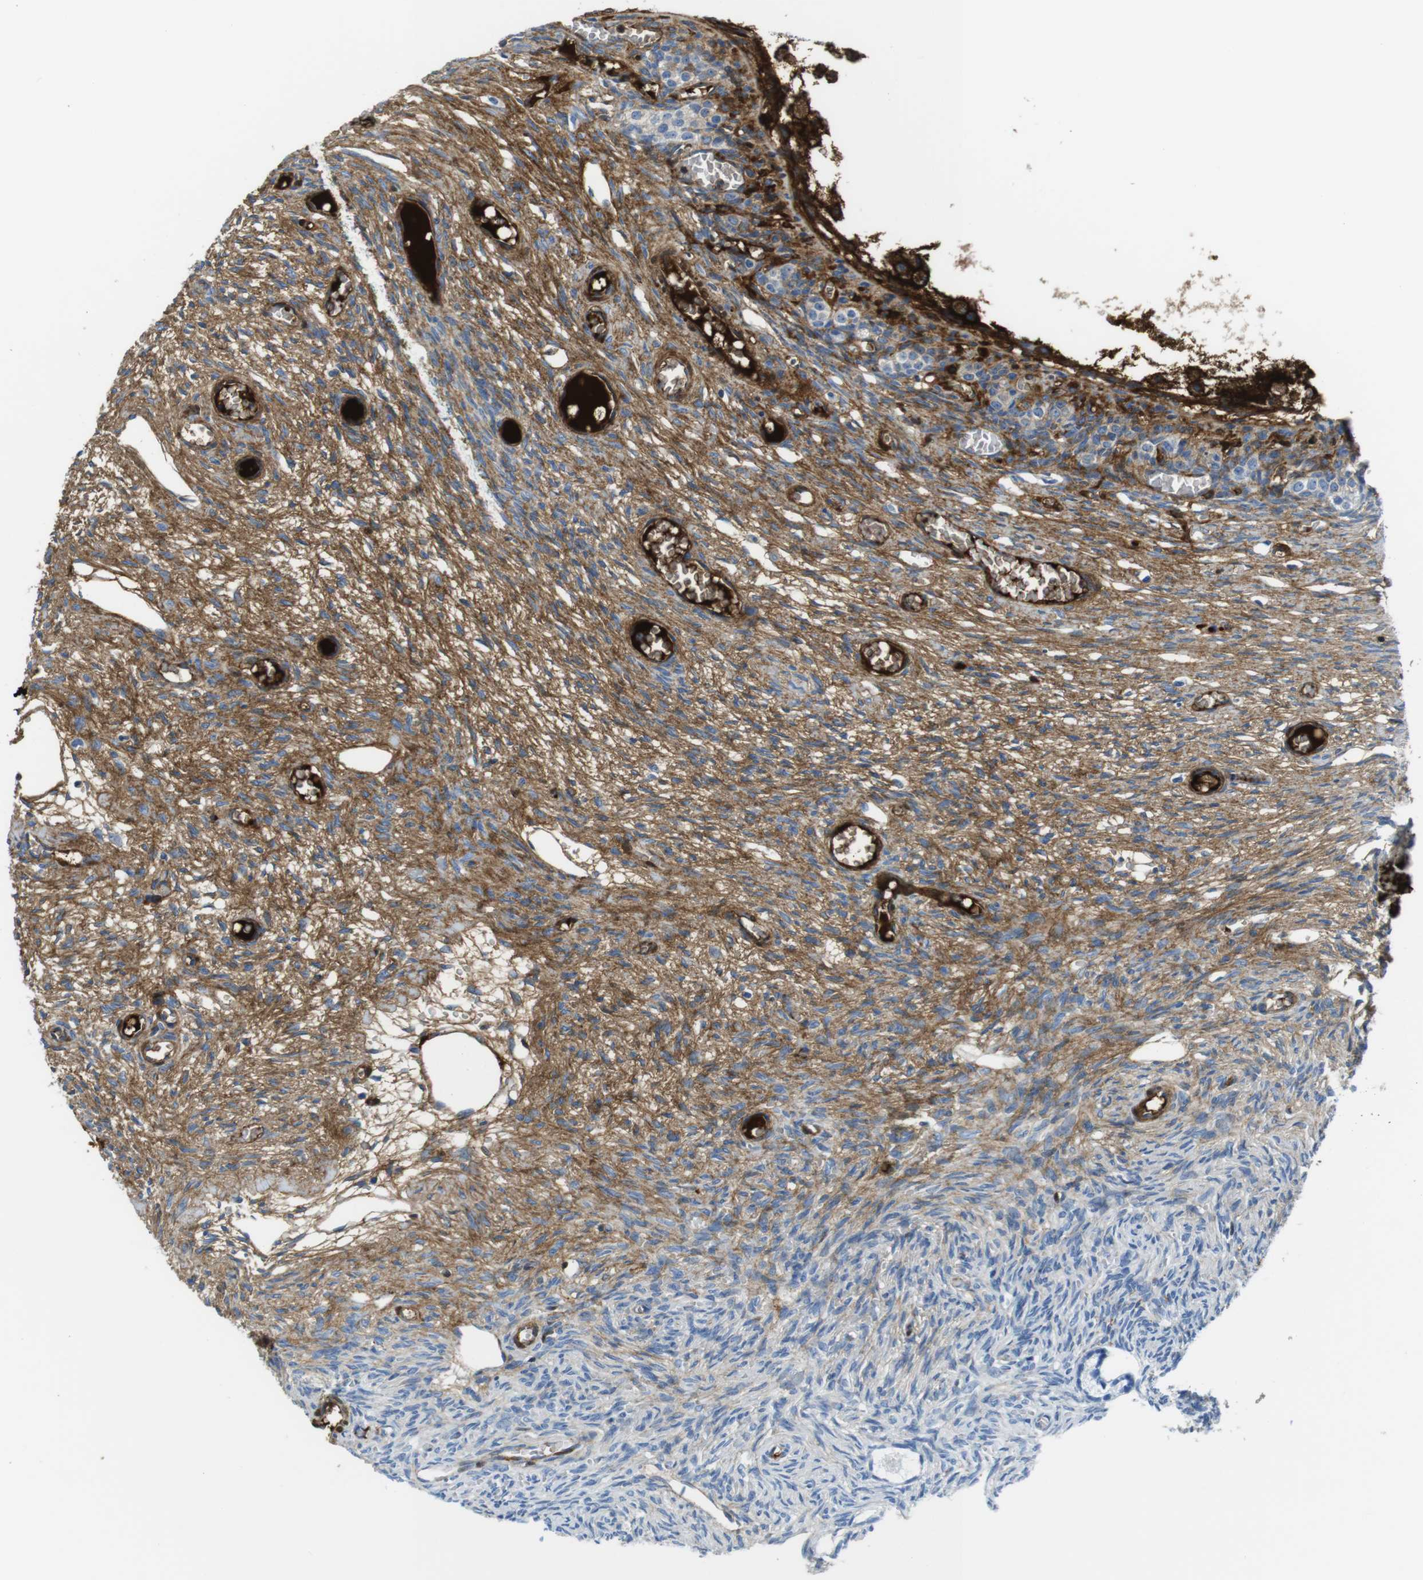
{"staining": {"intensity": "negative", "quantity": "none", "location": "none"}, "tissue": "ovary", "cell_type": "Follicle cells", "image_type": "normal", "snomed": [{"axis": "morphology", "description": "Normal tissue, NOS"}, {"axis": "topography", "description": "Ovary"}], "caption": "High magnification brightfield microscopy of normal ovary stained with DAB (3,3'-diaminobenzidine) (brown) and counterstained with hematoxylin (blue): follicle cells show no significant positivity. (DAB immunohistochemistry with hematoxylin counter stain).", "gene": "IGKC", "patient": {"sex": "female", "age": 27}}